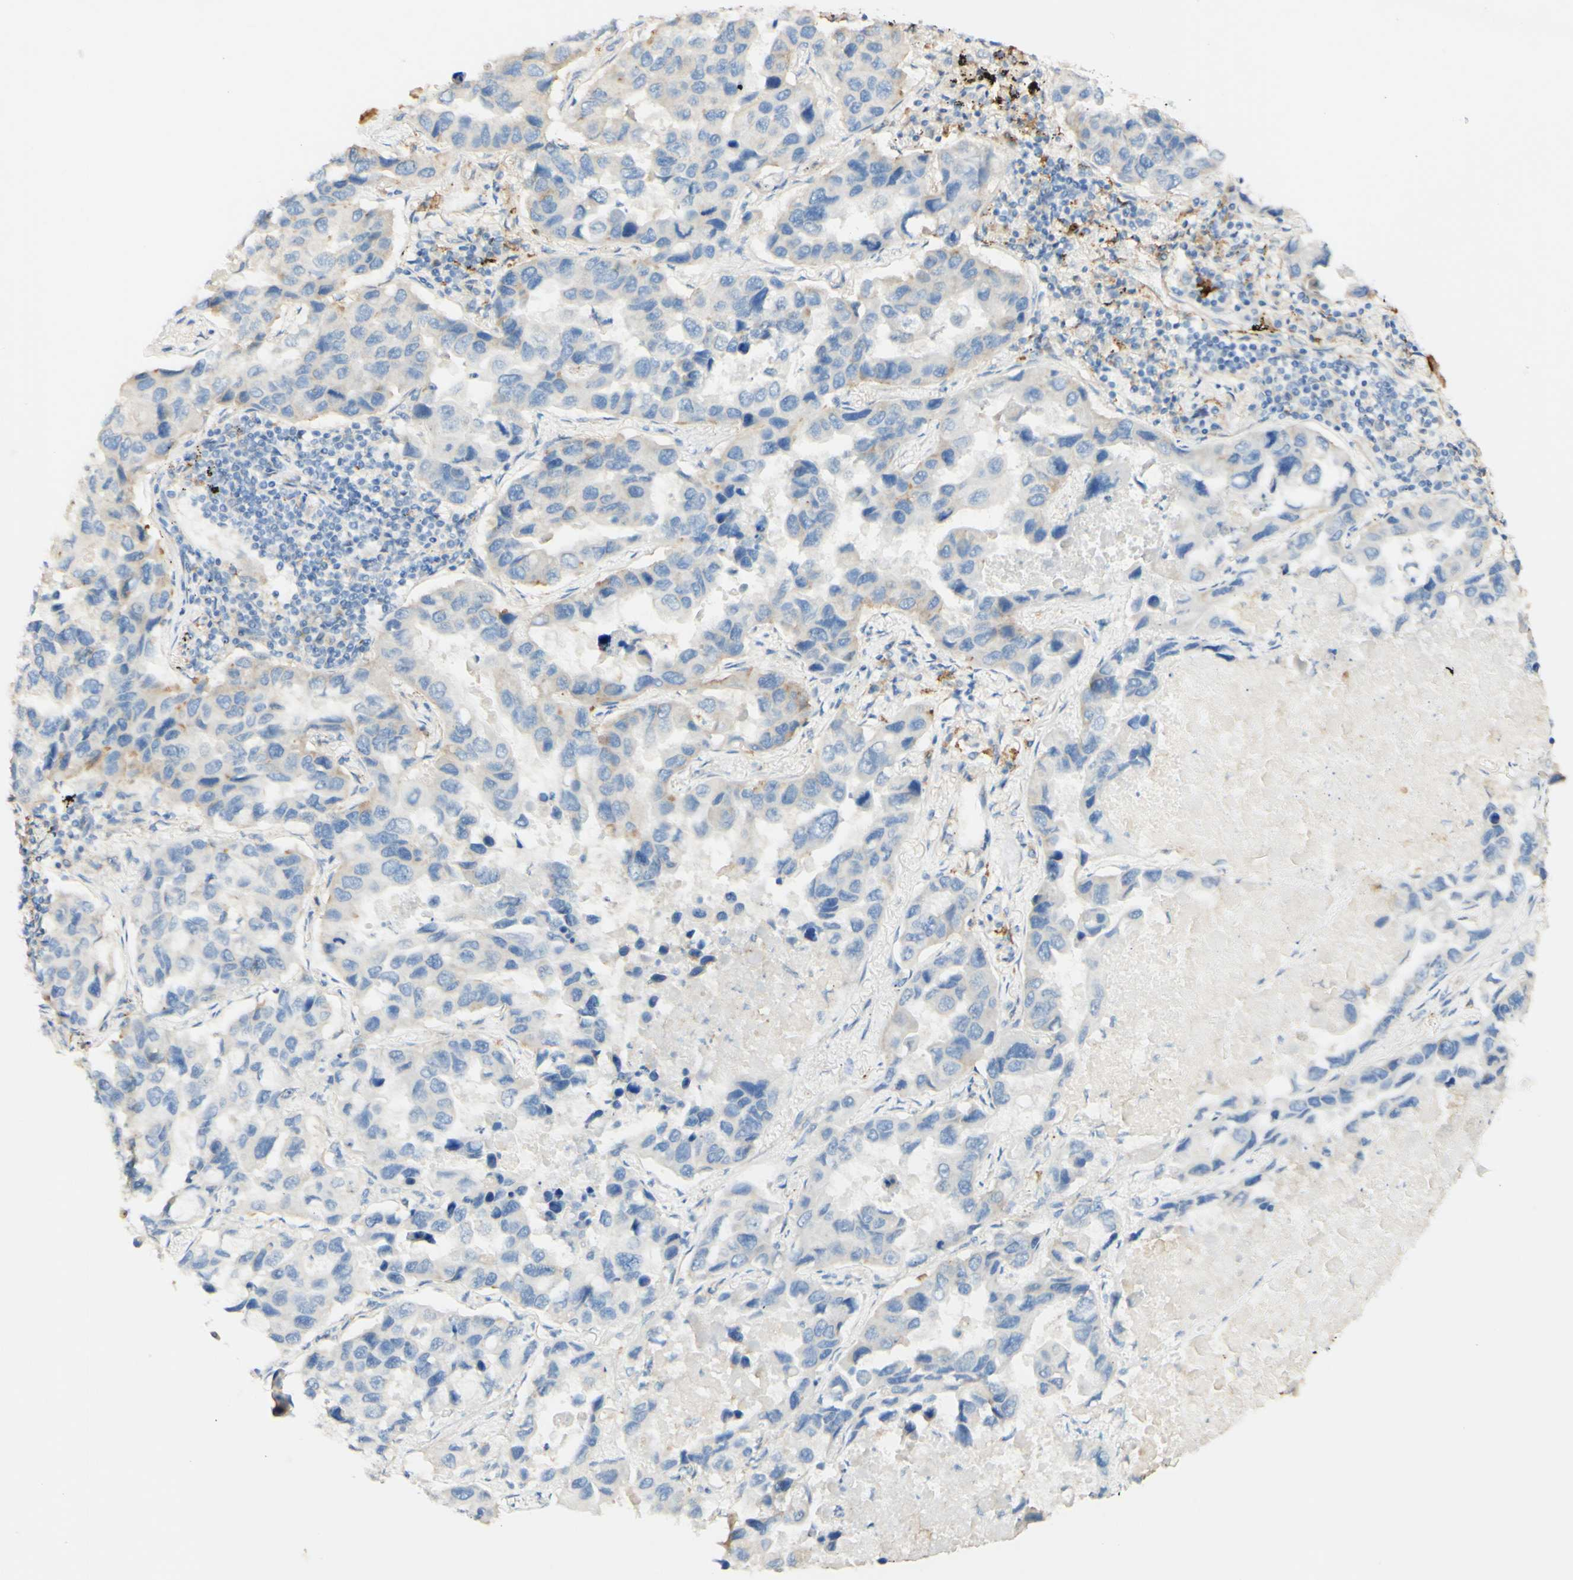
{"staining": {"intensity": "weak", "quantity": "<25%", "location": "cytoplasmic/membranous"}, "tissue": "lung cancer", "cell_type": "Tumor cells", "image_type": "cancer", "snomed": [{"axis": "morphology", "description": "Adenocarcinoma, NOS"}, {"axis": "topography", "description": "Lung"}], "caption": "Immunohistochemistry (IHC) of lung adenocarcinoma exhibits no staining in tumor cells. (DAB IHC with hematoxylin counter stain).", "gene": "FCGRT", "patient": {"sex": "male", "age": 64}}